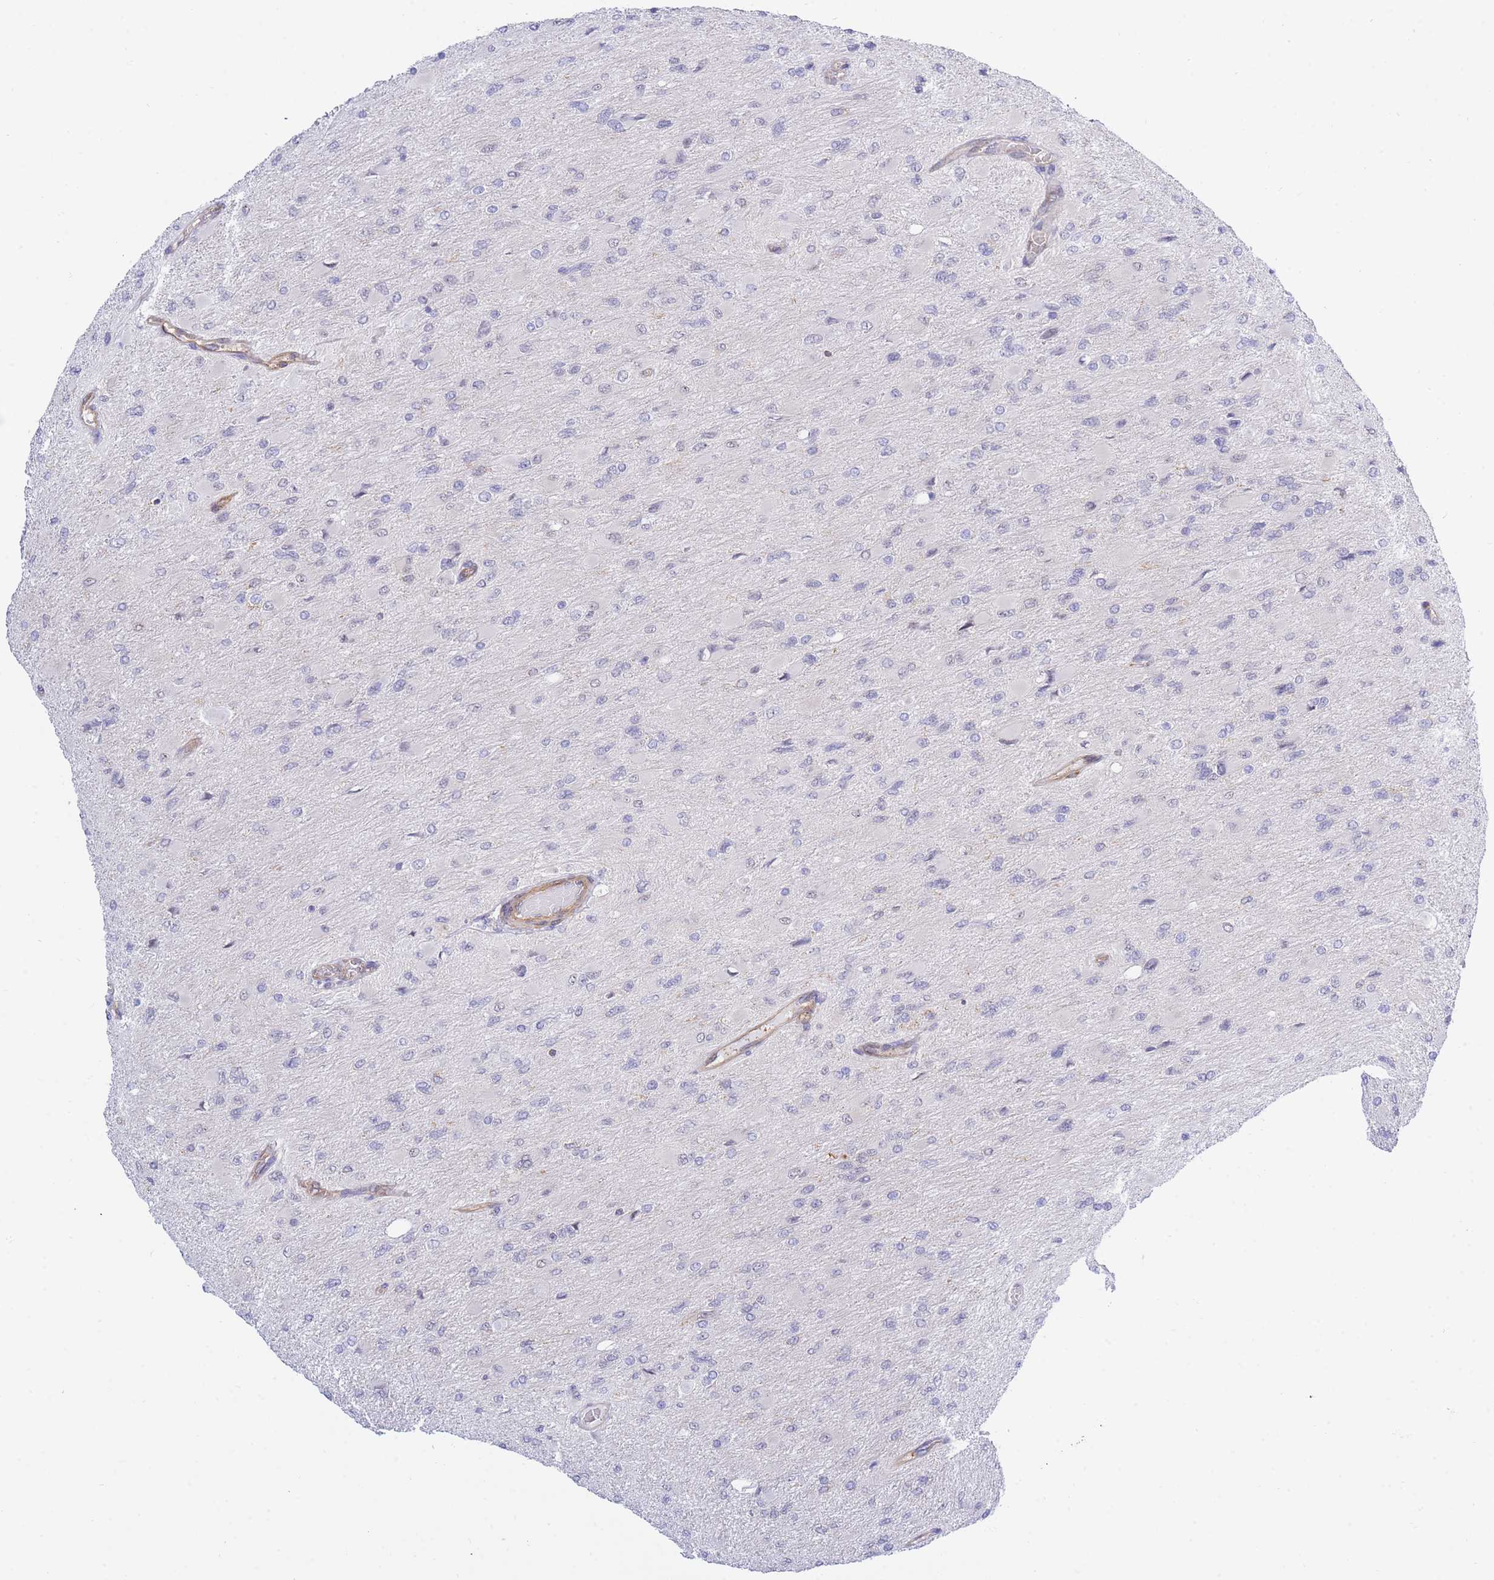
{"staining": {"intensity": "negative", "quantity": "none", "location": "none"}, "tissue": "glioma", "cell_type": "Tumor cells", "image_type": "cancer", "snomed": [{"axis": "morphology", "description": "Glioma, malignant, High grade"}, {"axis": "topography", "description": "Cerebral cortex"}], "caption": "DAB (3,3'-diaminobenzidine) immunohistochemical staining of human glioma shows no significant positivity in tumor cells. Brightfield microscopy of IHC stained with DAB (brown) and hematoxylin (blue), captured at high magnification.", "gene": "REM1", "patient": {"sex": "female", "age": 36}}